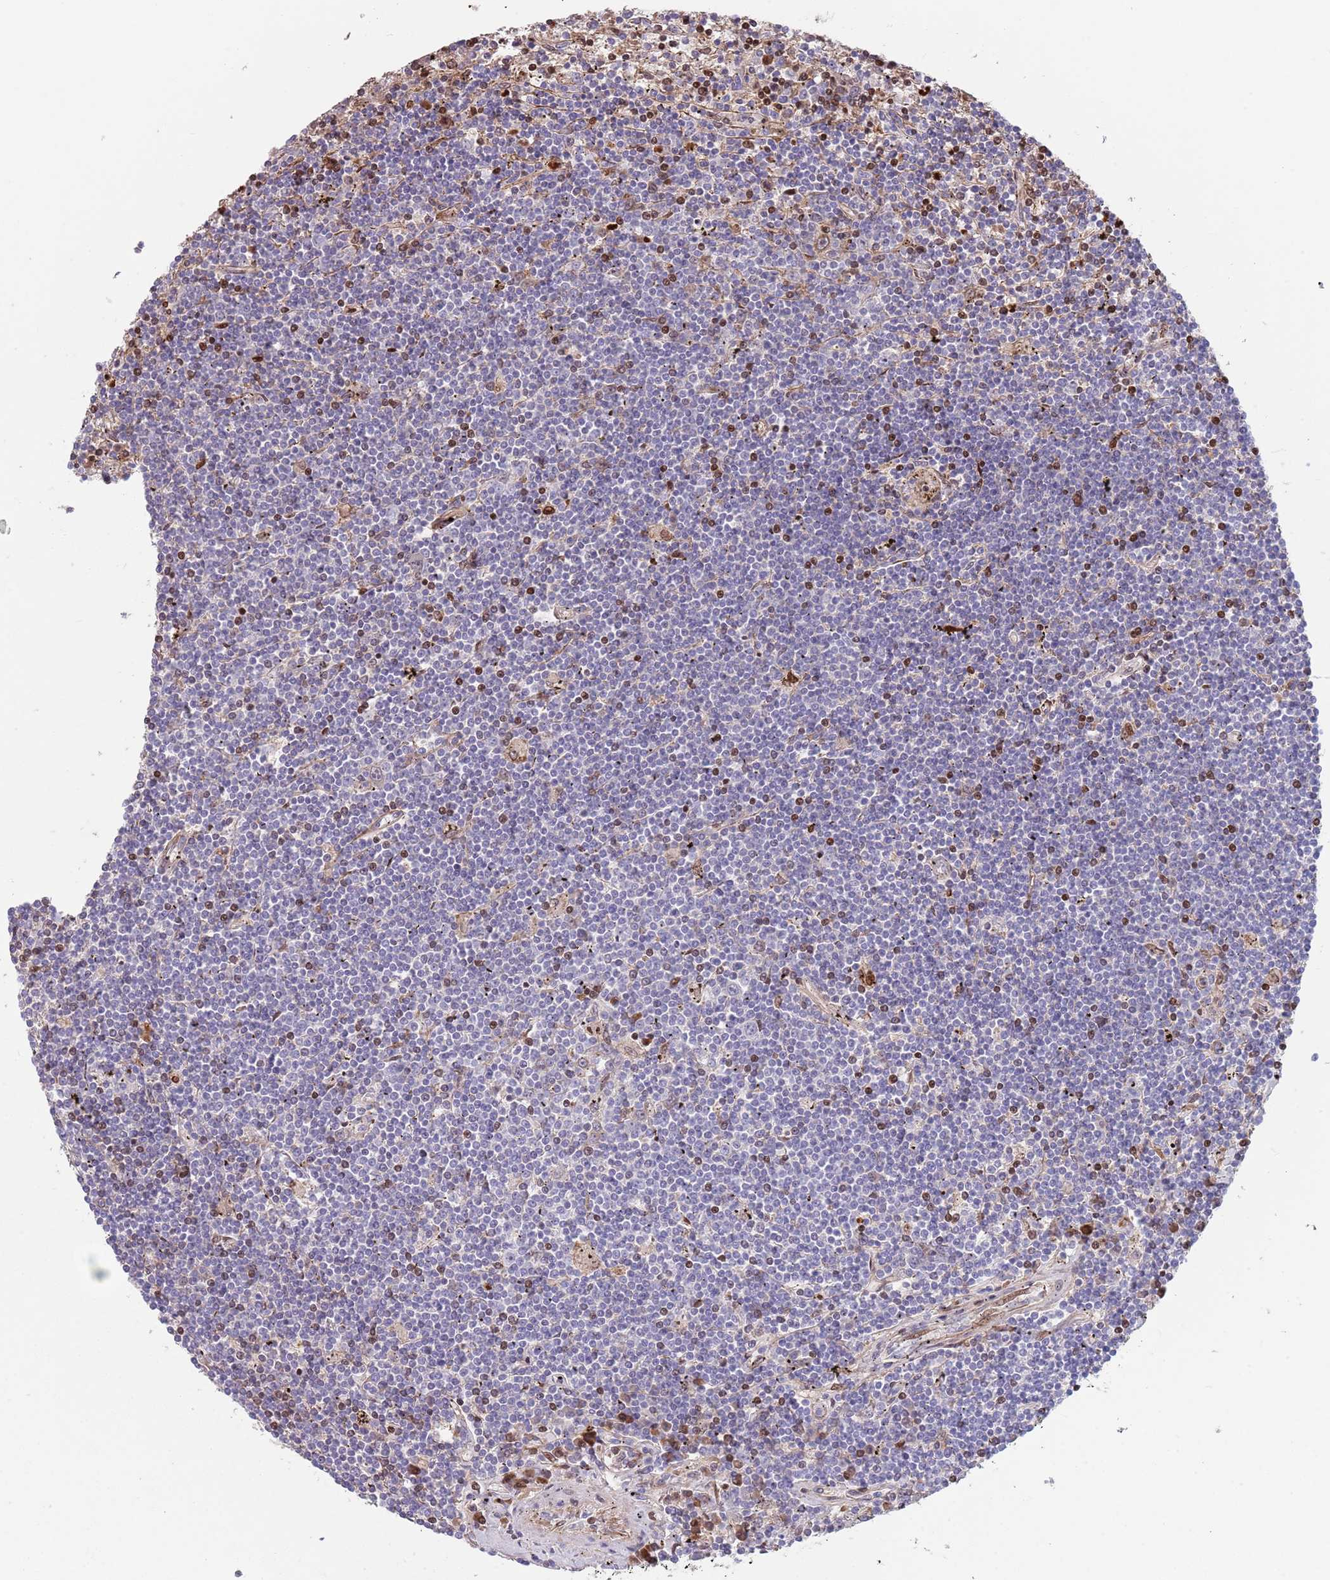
{"staining": {"intensity": "negative", "quantity": "none", "location": "none"}, "tissue": "lymphoma", "cell_type": "Tumor cells", "image_type": "cancer", "snomed": [{"axis": "morphology", "description": "Malignant lymphoma, non-Hodgkin's type, Low grade"}, {"axis": "topography", "description": "Spleen"}], "caption": "Immunohistochemistry histopathology image of neoplastic tissue: low-grade malignant lymphoma, non-Hodgkin's type stained with DAB shows no significant protein positivity in tumor cells.", "gene": "ZNF14", "patient": {"sex": "male", "age": 76}}